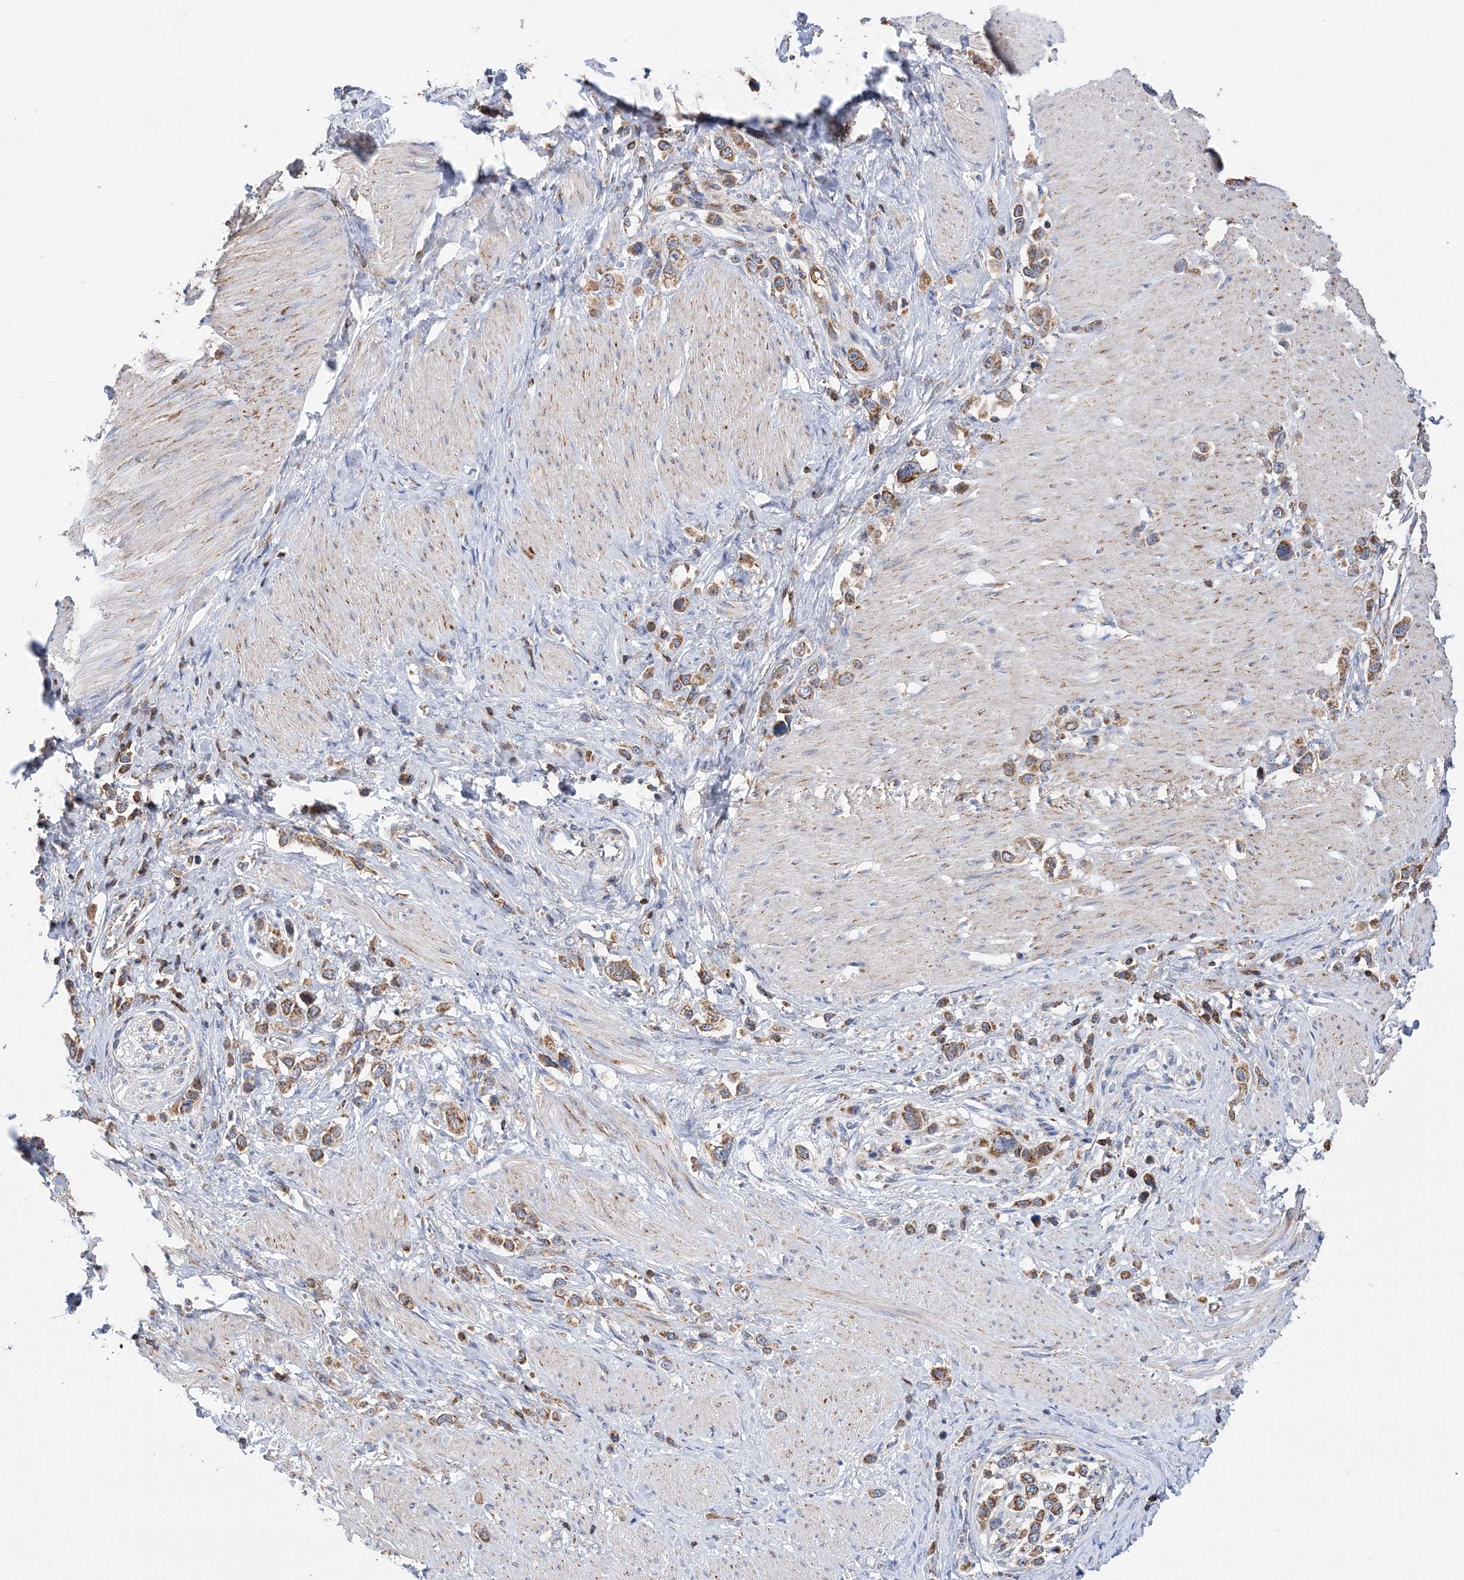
{"staining": {"intensity": "moderate", "quantity": ">75%", "location": "cytoplasmic/membranous"}, "tissue": "stomach cancer", "cell_type": "Tumor cells", "image_type": "cancer", "snomed": [{"axis": "morphology", "description": "Normal tissue, NOS"}, {"axis": "morphology", "description": "Adenocarcinoma, NOS"}, {"axis": "topography", "description": "Stomach, upper"}, {"axis": "topography", "description": "Stomach"}], "caption": "This photomicrograph displays IHC staining of adenocarcinoma (stomach), with medium moderate cytoplasmic/membranous expression in approximately >75% of tumor cells.", "gene": "TTC32", "patient": {"sex": "female", "age": 65}}